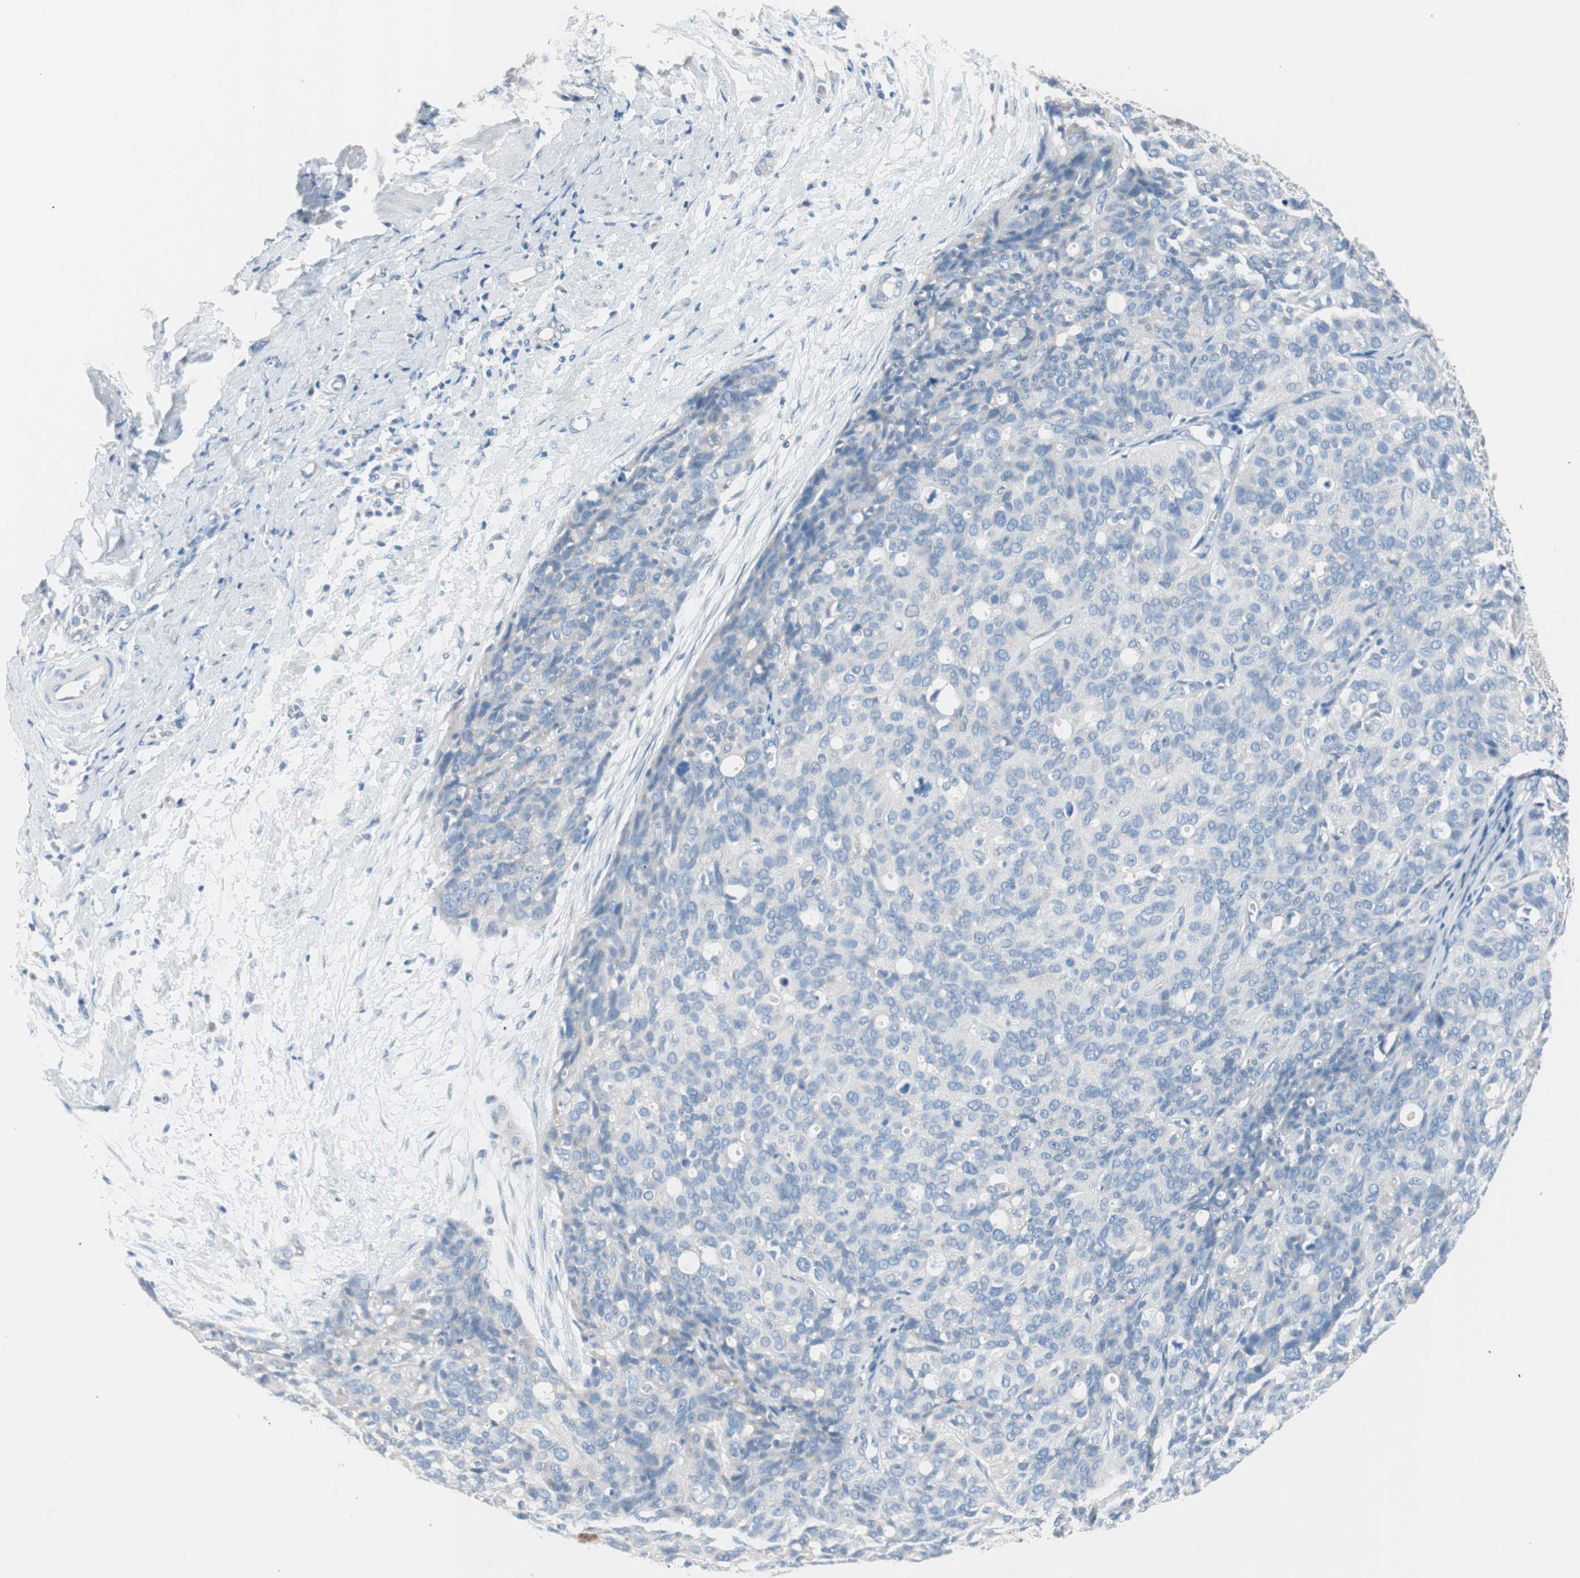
{"staining": {"intensity": "negative", "quantity": "none", "location": "none"}, "tissue": "ovarian cancer", "cell_type": "Tumor cells", "image_type": "cancer", "snomed": [{"axis": "morphology", "description": "Carcinoma, endometroid"}, {"axis": "topography", "description": "Ovary"}], "caption": "Immunohistochemical staining of ovarian cancer reveals no significant expression in tumor cells. The staining is performed using DAB (3,3'-diaminobenzidine) brown chromogen with nuclei counter-stained in using hematoxylin.", "gene": "VIL1", "patient": {"sex": "female", "age": 60}}